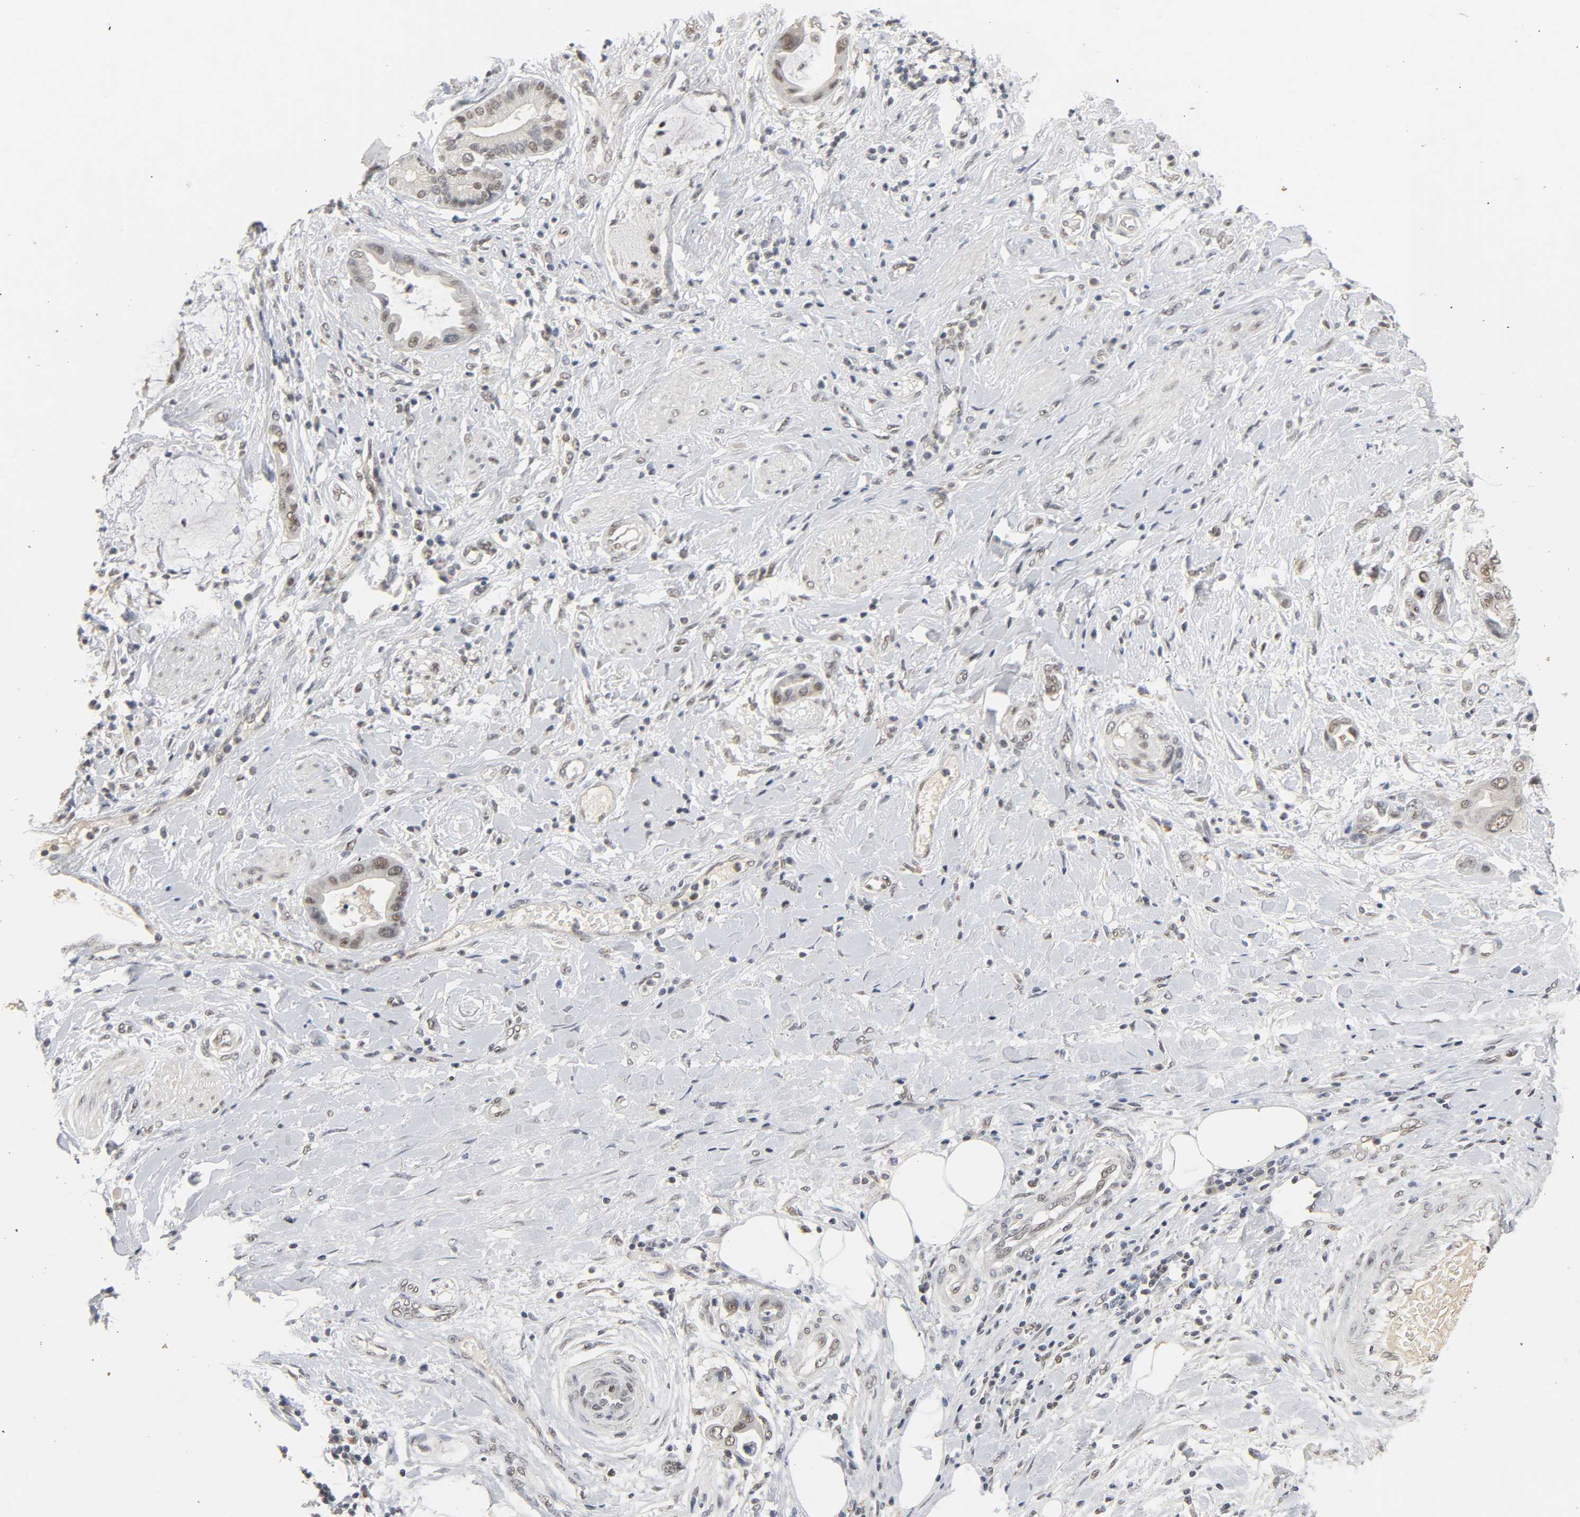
{"staining": {"intensity": "moderate", "quantity": "25%-75%", "location": "nuclear"}, "tissue": "pancreatic cancer", "cell_type": "Tumor cells", "image_type": "cancer", "snomed": [{"axis": "morphology", "description": "Adenocarcinoma, NOS"}, {"axis": "morphology", "description": "Adenocarcinoma, metastatic, NOS"}, {"axis": "topography", "description": "Lymph node"}, {"axis": "topography", "description": "Pancreas"}, {"axis": "topography", "description": "Duodenum"}], "caption": "There is medium levels of moderate nuclear positivity in tumor cells of pancreatic cancer (metastatic adenocarcinoma), as demonstrated by immunohistochemical staining (brown color).", "gene": "NCOA6", "patient": {"sex": "female", "age": 64}}